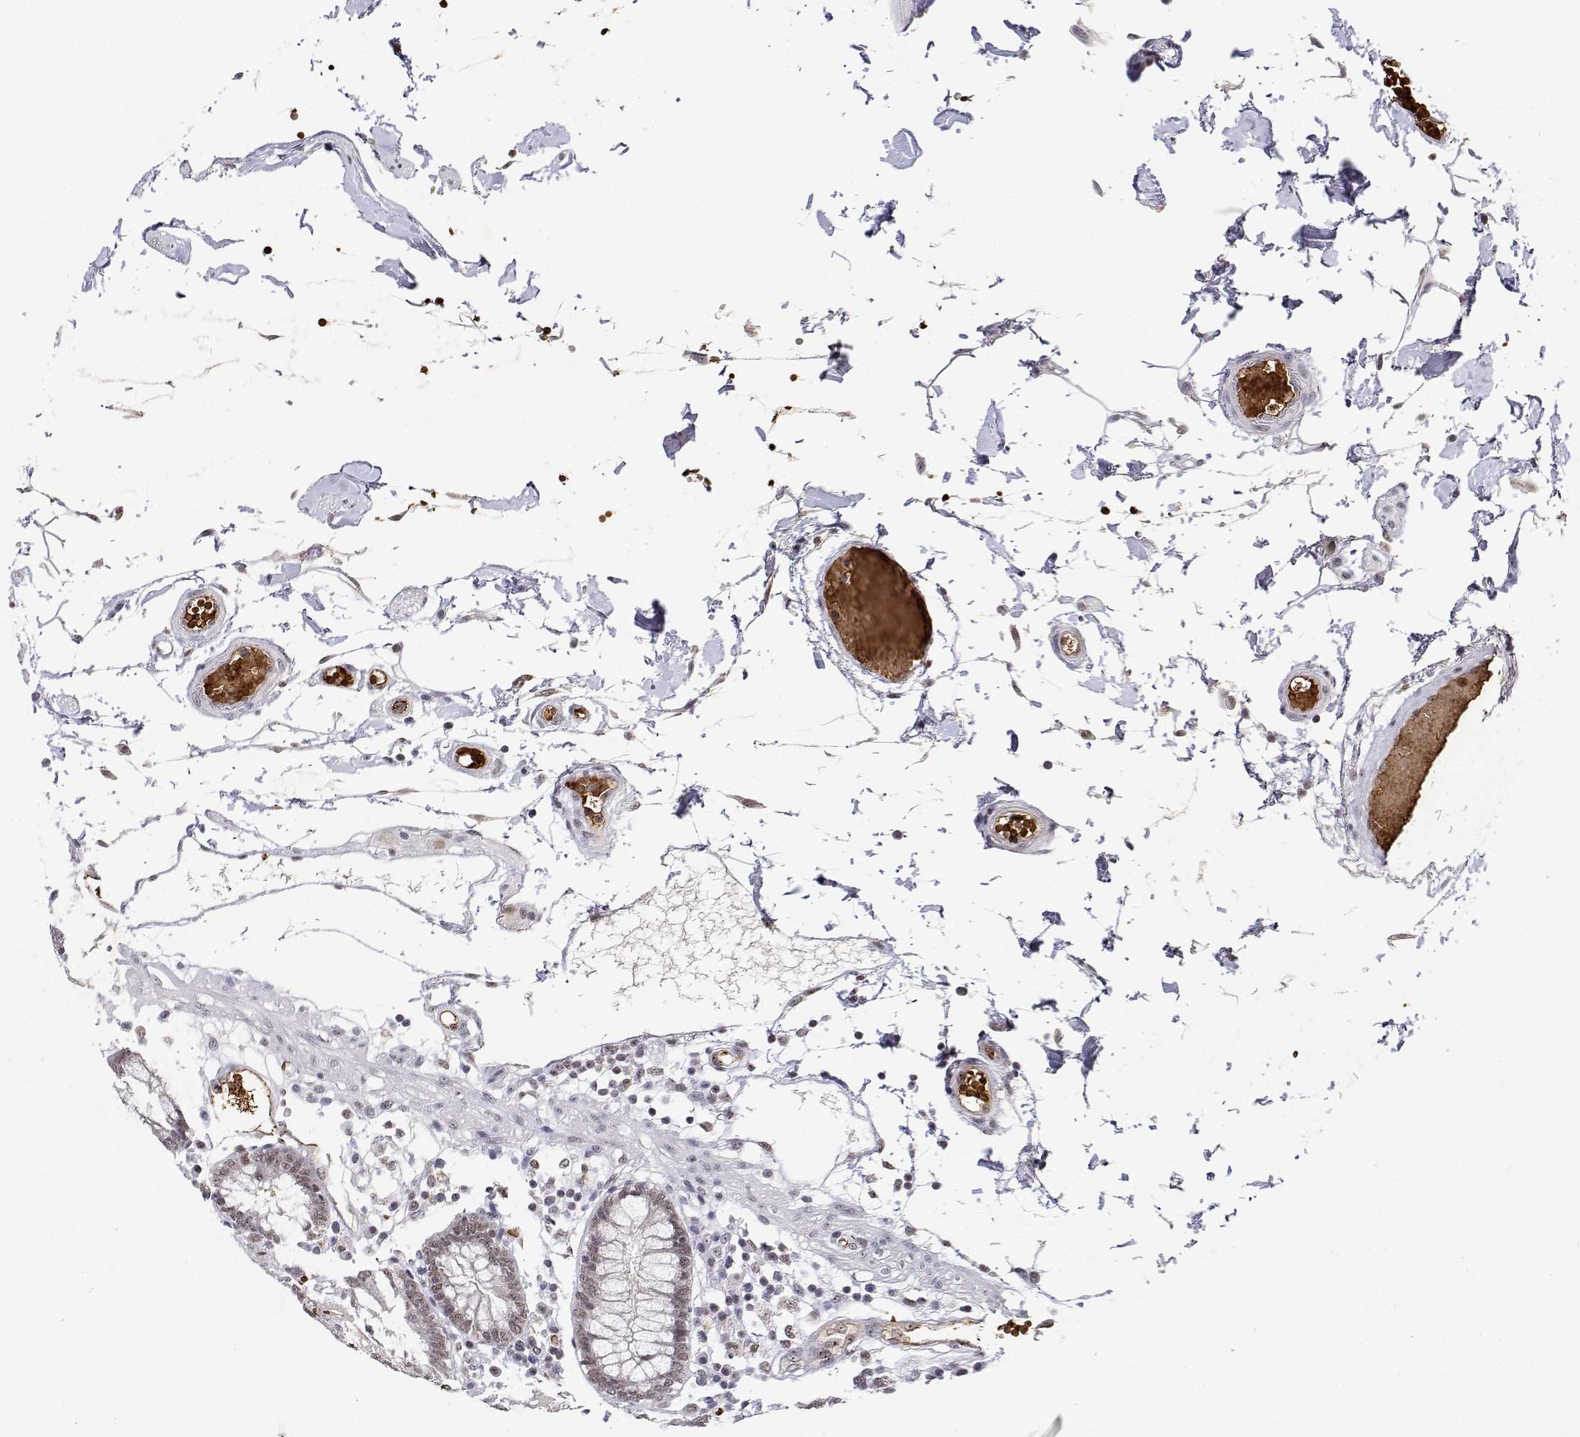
{"staining": {"intensity": "moderate", "quantity": "<25%", "location": "nuclear"}, "tissue": "colon", "cell_type": "Endothelial cells", "image_type": "normal", "snomed": [{"axis": "morphology", "description": "Normal tissue, NOS"}, {"axis": "morphology", "description": "Adenocarcinoma, NOS"}, {"axis": "topography", "description": "Colon"}], "caption": "A histopathology image showing moderate nuclear expression in about <25% of endothelial cells in unremarkable colon, as visualized by brown immunohistochemical staining.", "gene": "ADAR", "patient": {"sex": "male", "age": 83}}